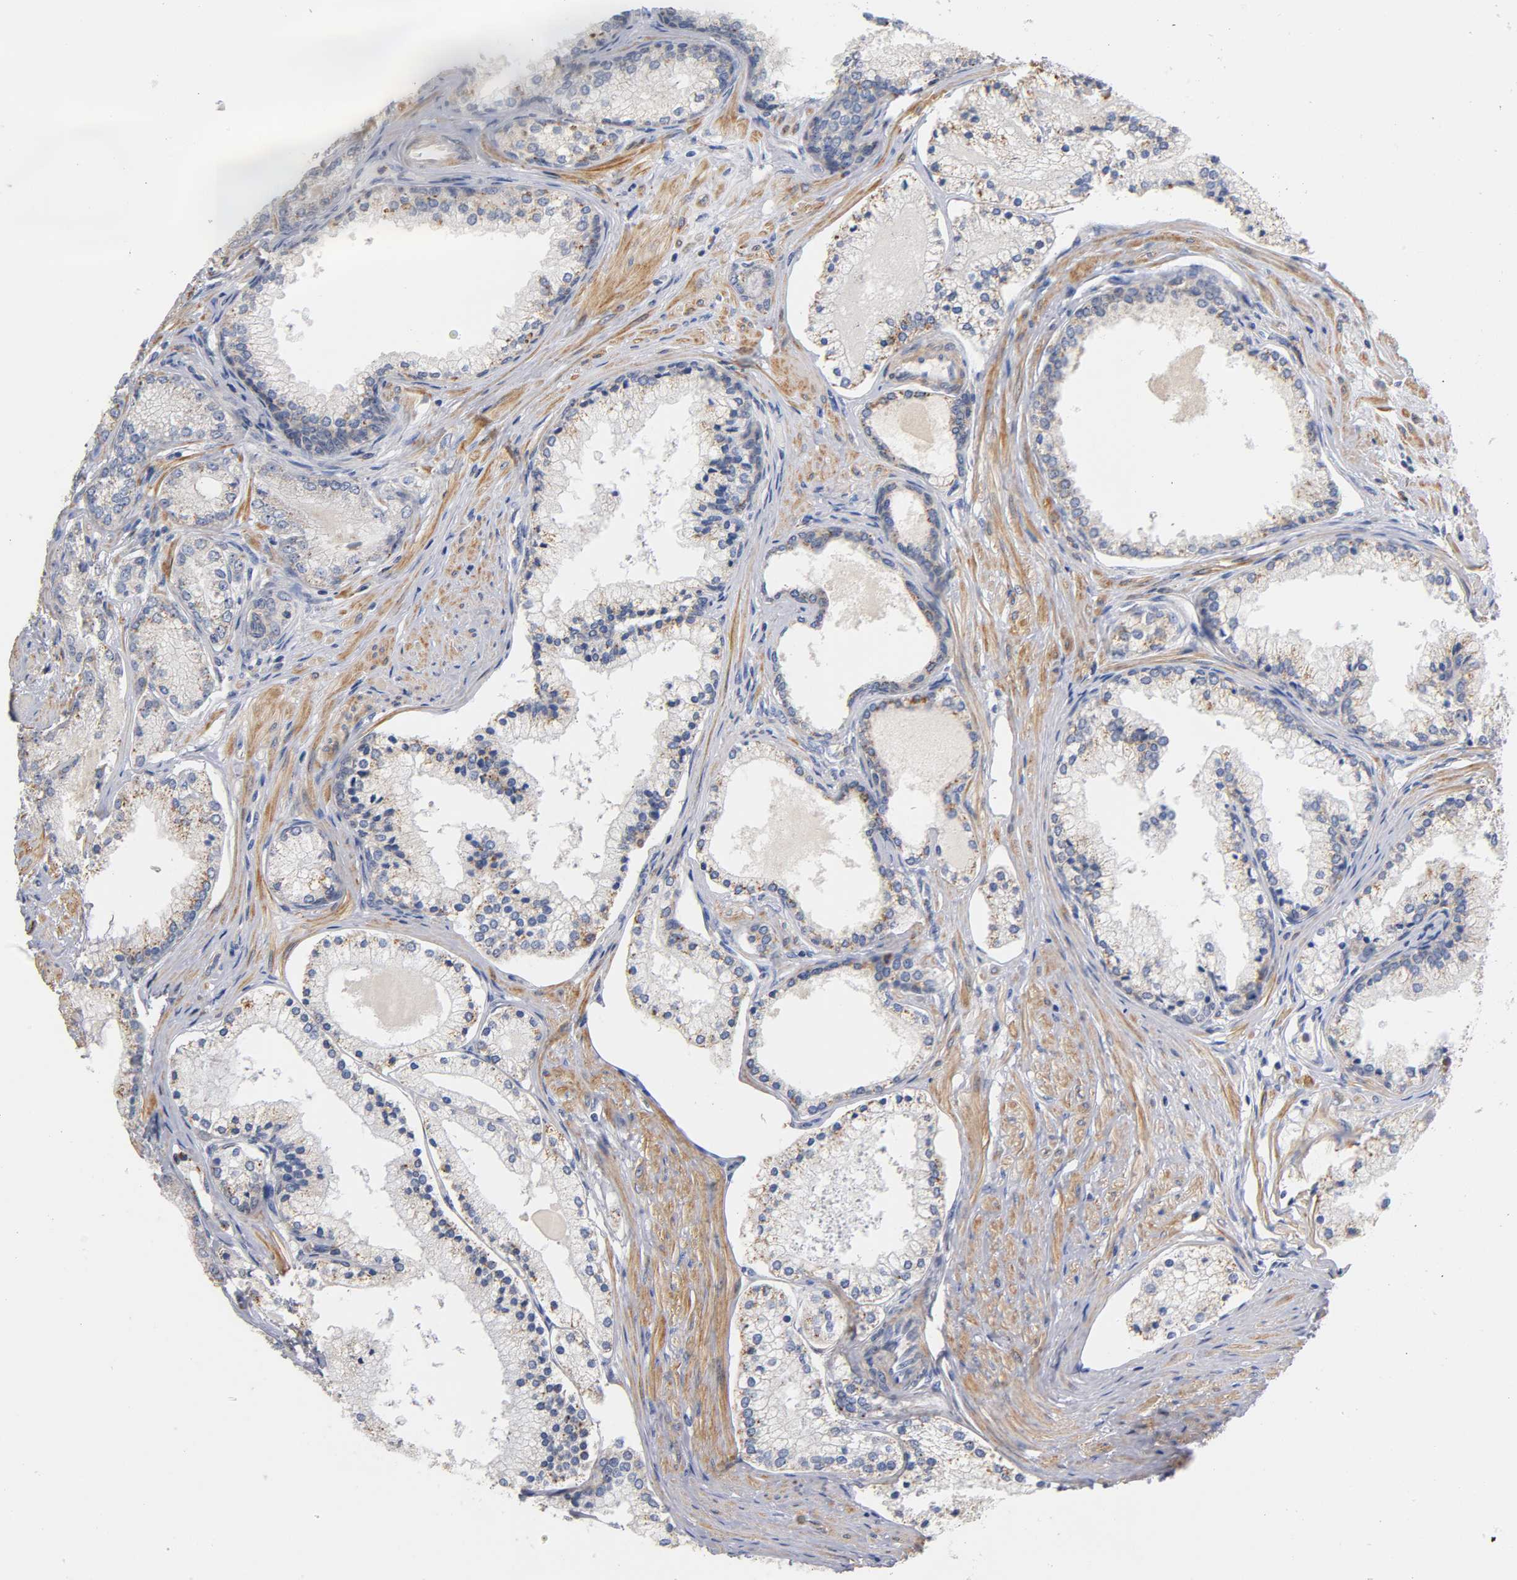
{"staining": {"intensity": "negative", "quantity": "none", "location": "none"}, "tissue": "prostate cancer", "cell_type": "Tumor cells", "image_type": "cancer", "snomed": [{"axis": "morphology", "description": "Adenocarcinoma, Low grade"}, {"axis": "topography", "description": "Prostate"}], "caption": "The immunohistochemistry (IHC) histopathology image has no significant staining in tumor cells of low-grade adenocarcinoma (prostate) tissue. (DAB (3,3'-diaminobenzidine) immunohistochemistry (IHC) with hematoxylin counter stain).", "gene": "SEMA5A", "patient": {"sex": "male", "age": 71}}